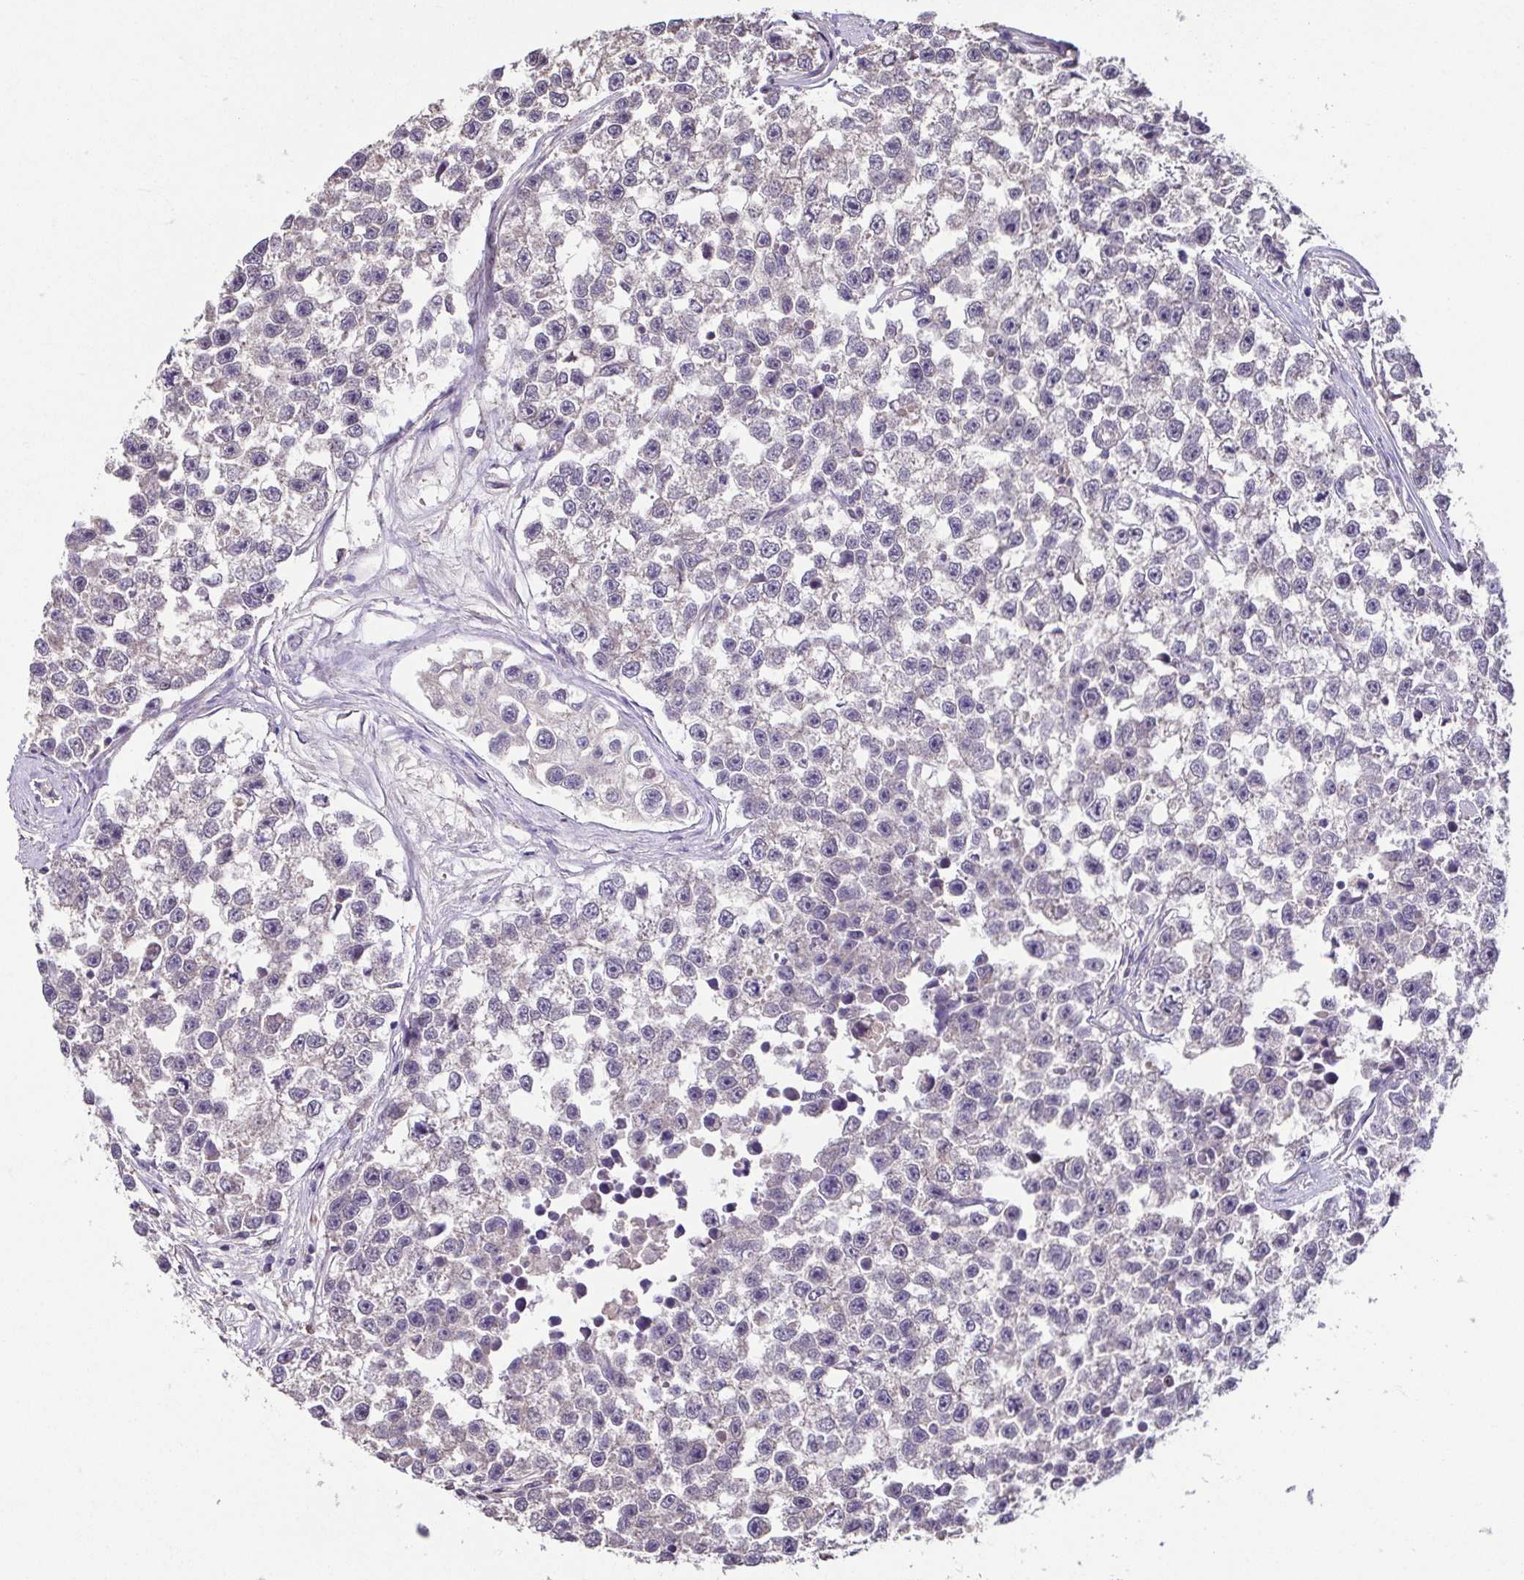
{"staining": {"intensity": "negative", "quantity": "none", "location": "none"}, "tissue": "testis cancer", "cell_type": "Tumor cells", "image_type": "cancer", "snomed": [{"axis": "morphology", "description": "Seminoma, NOS"}, {"axis": "topography", "description": "Testis"}], "caption": "Tumor cells show no significant protein positivity in testis seminoma.", "gene": "ACTRT2", "patient": {"sex": "male", "age": 26}}